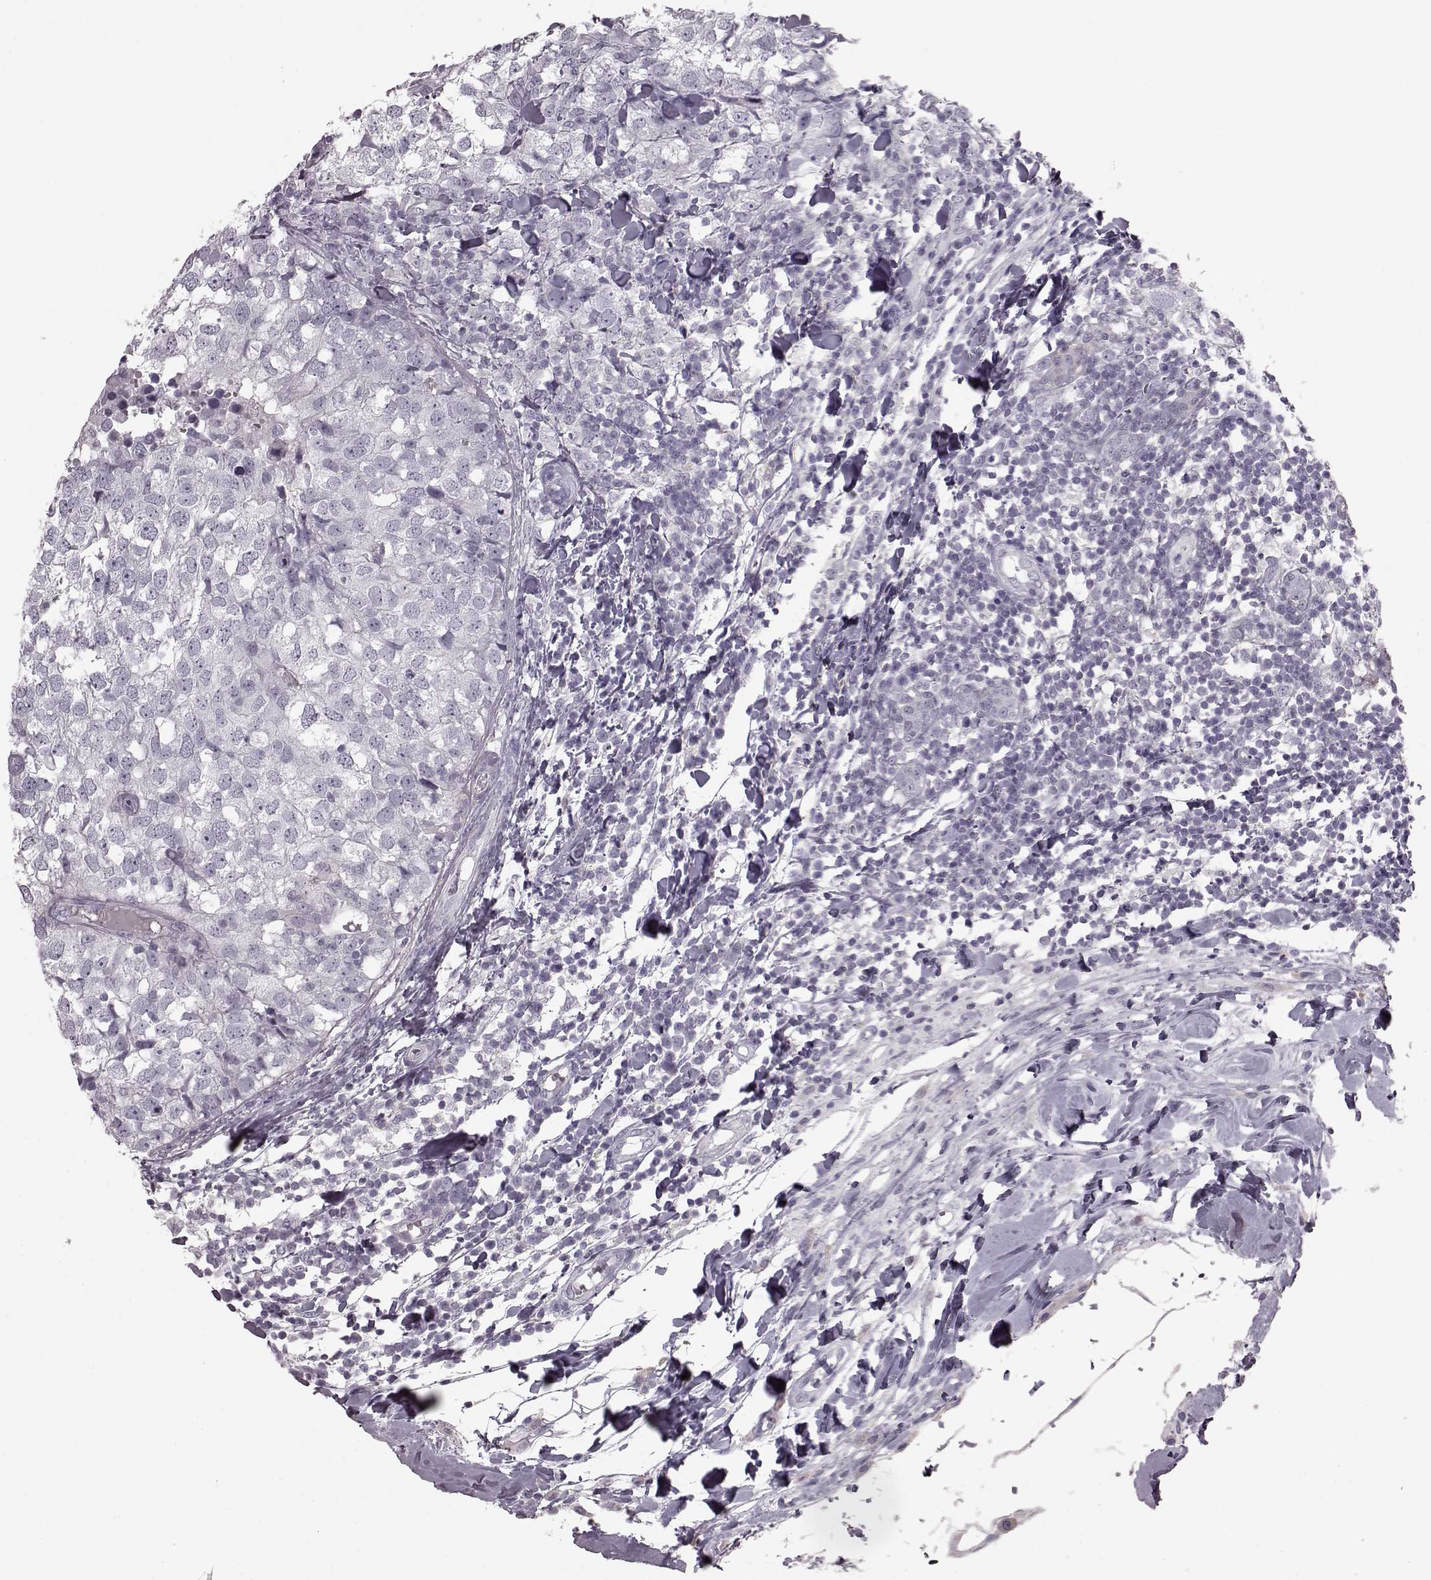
{"staining": {"intensity": "negative", "quantity": "none", "location": "none"}, "tissue": "breast cancer", "cell_type": "Tumor cells", "image_type": "cancer", "snomed": [{"axis": "morphology", "description": "Duct carcinoma"}, {"axis": "topography", "description": "Breast"}], "caption": "Breast infiltrating ductal carcinoma was stained to show a protein in brown. There is no significant expression in tumor cells. The staining was performed using DAB to visualize the protein expression in brown, while the nuclei were stained in blue with hematoxylin (Magnification: 20x).", "gene": "CRYBA2", "patient": {"sex": "female", "age": 30}}